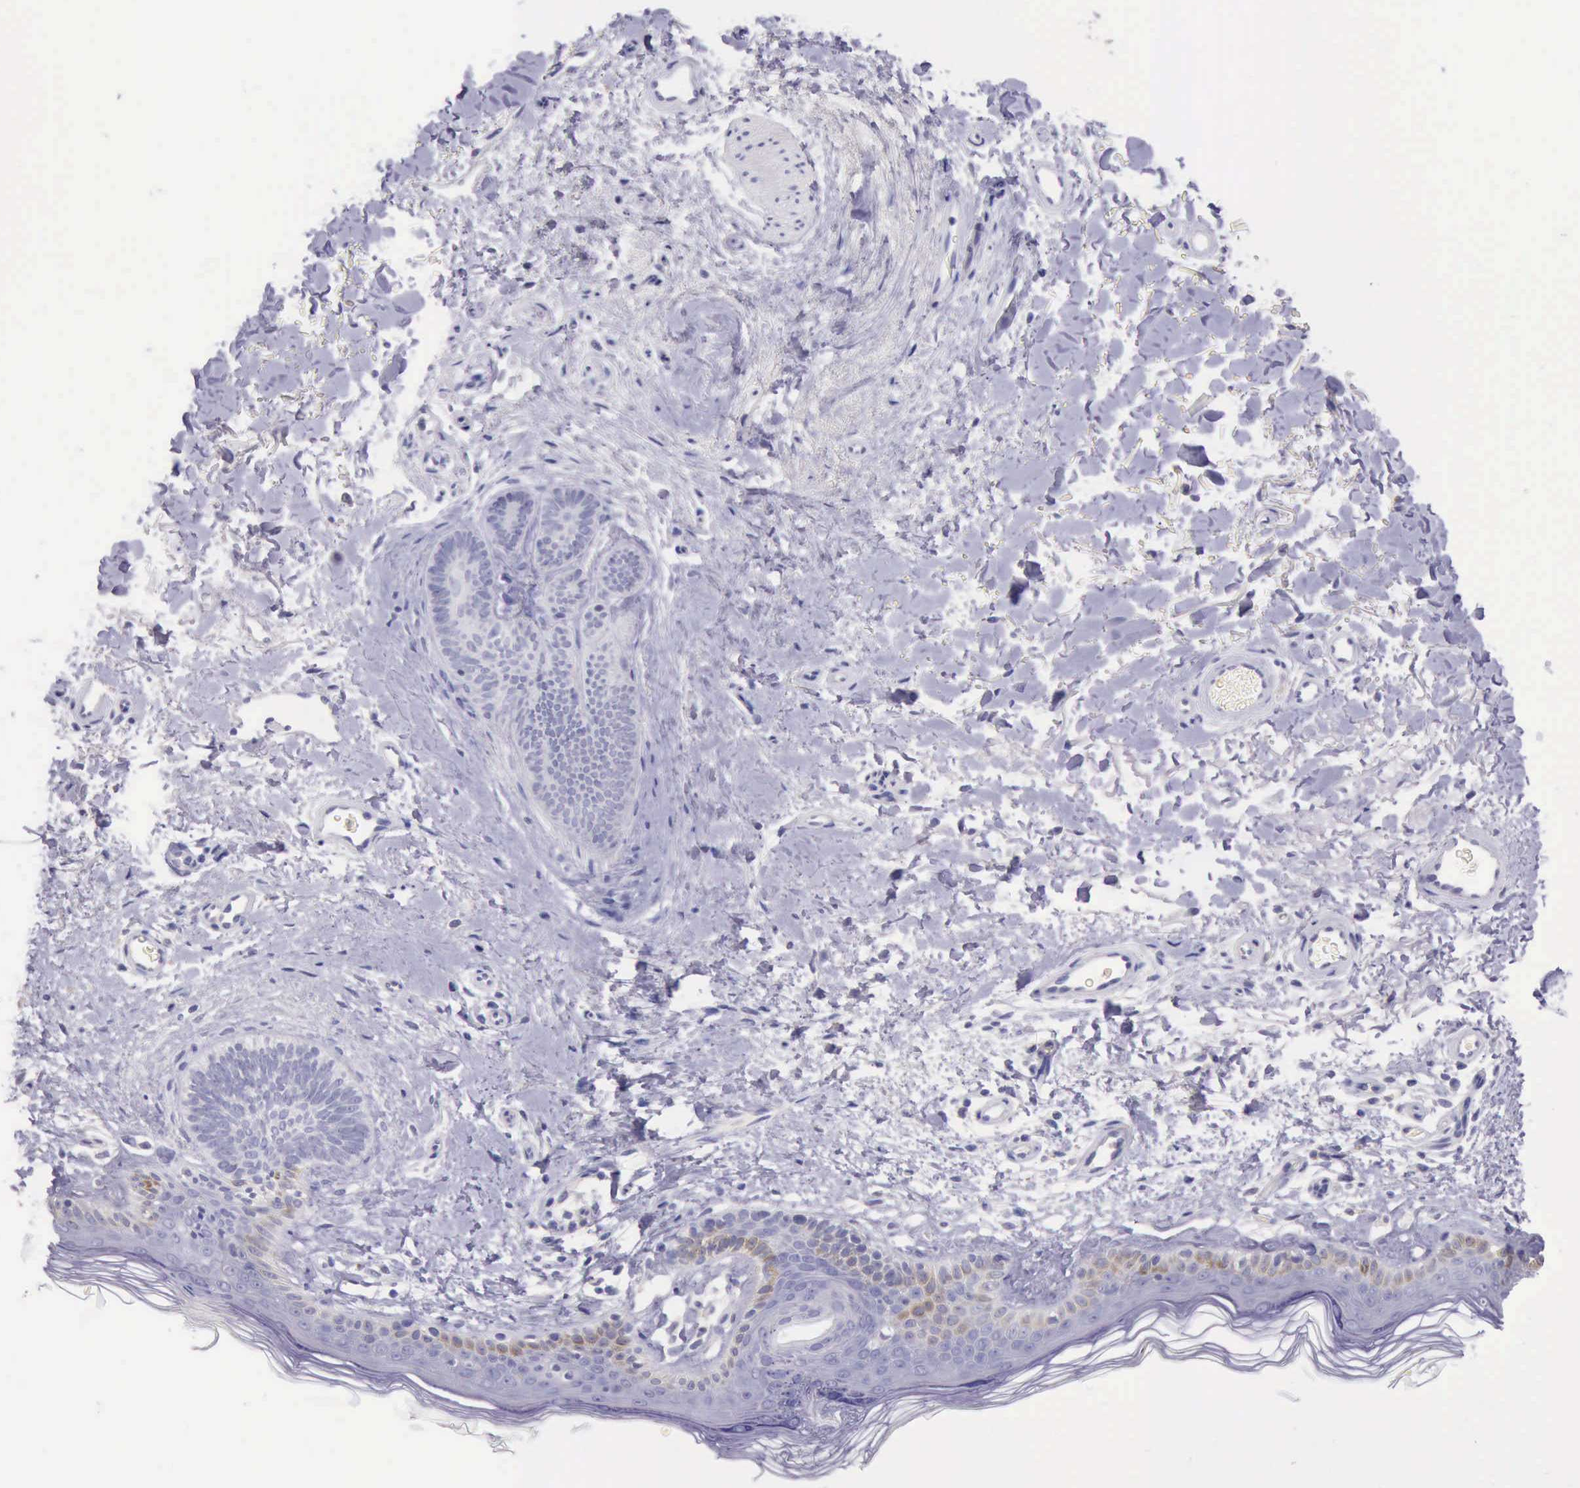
{"staining": {"intensity": "negative", "quantity": "none", "location": "none"}, "tissue": "skin", "cell_type": "Fibroblasts", "image_type": "normal", "snomed": [{"axis": "morphology", "description": "Normal tissue, NOS"}, {"axis": "topography", "description": "Skin"}], "caption": "This is an immunohistochemistry (IHC) image of benign skin. There is no staining in fibroblasts.", "gene": "LRFN5", "patient": {"sex": "male", "age": 63}}